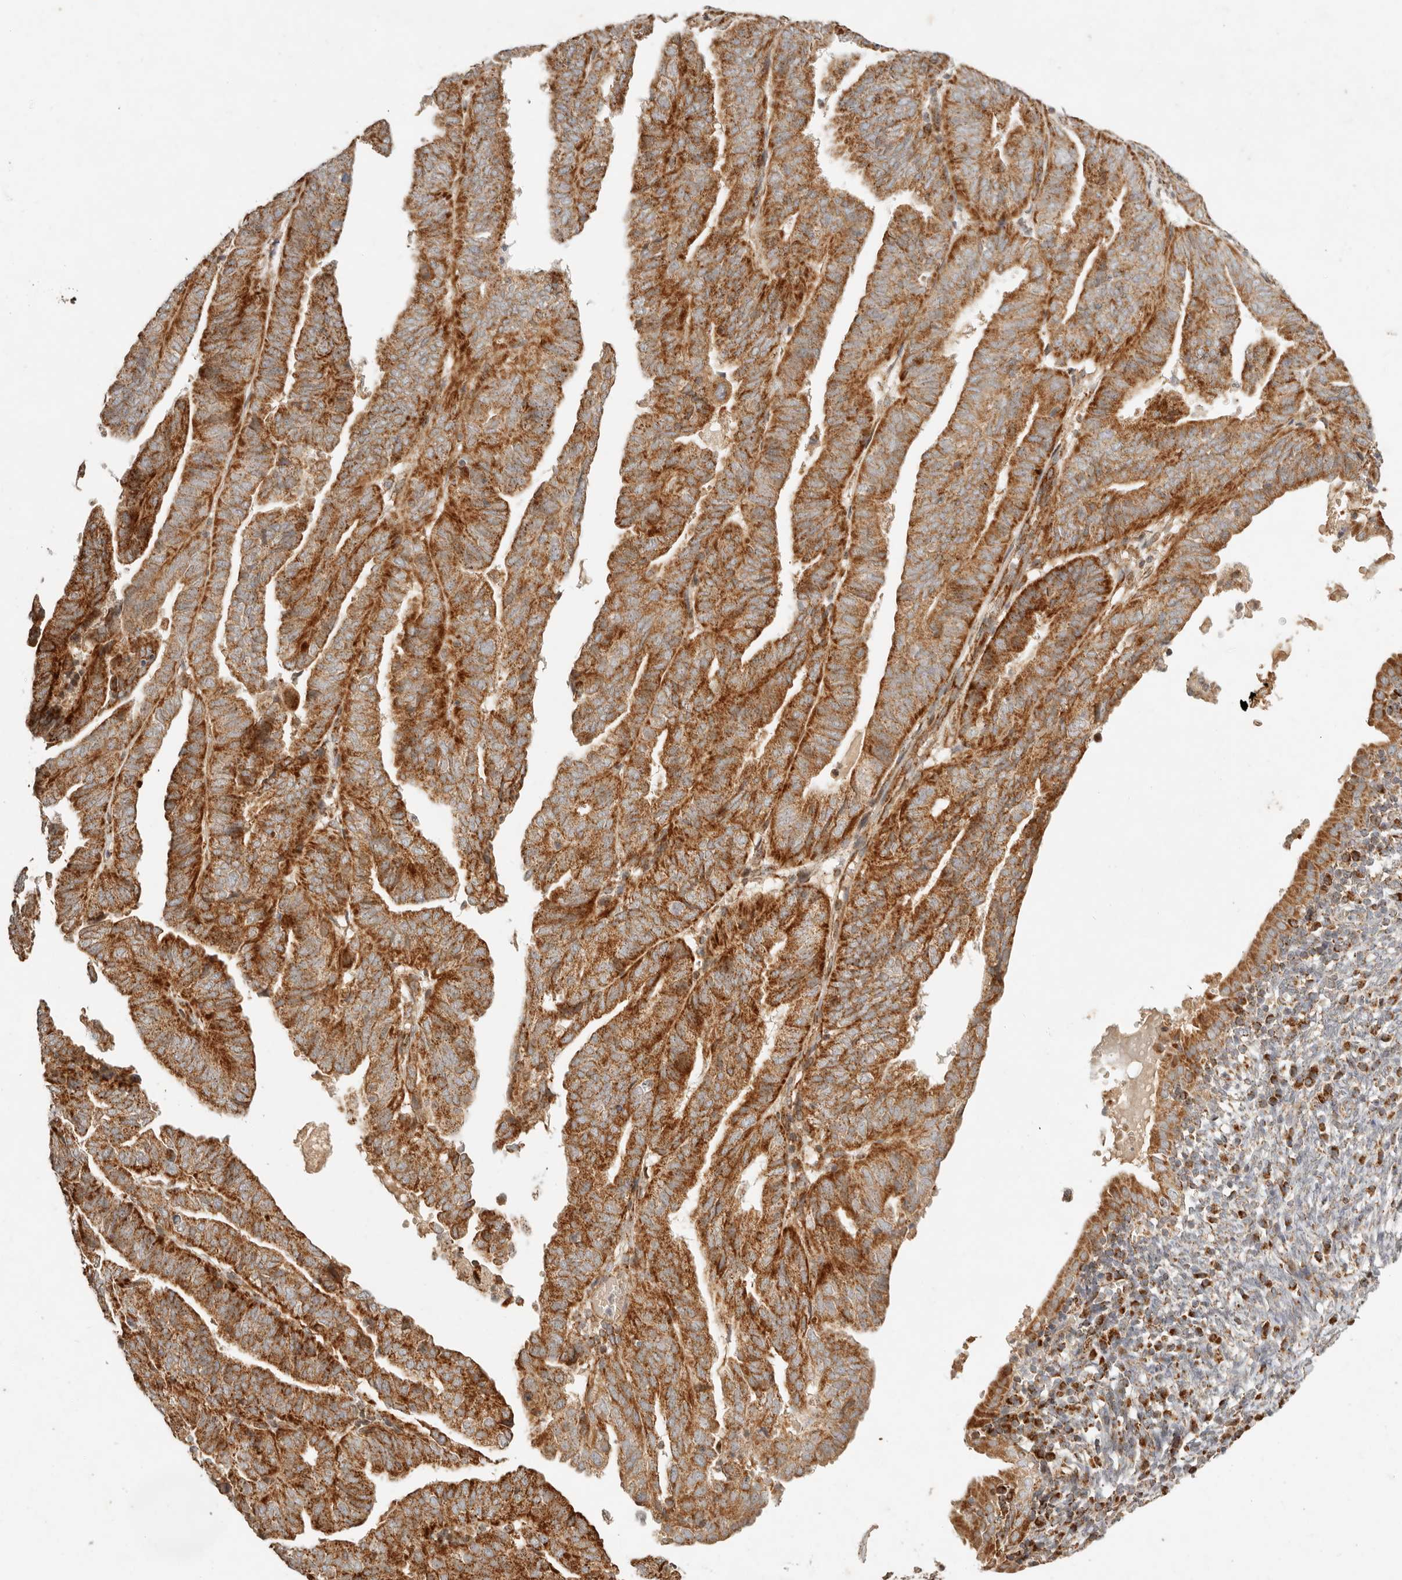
{"staining": {"intensity": "strong", "quantity": ">75%", "location": "cytoplasmic/membranous"}, "tissue": "endometrial cancer", "cell_type": "Tumor cells", "image_type": "cancer", "snomed": [{"axis": "morphology", "description": "Adenocarcinoma, NOS"}, {"axis": "topography", "description": "Uterus"}], "caption": "Endometrial adenocarcinoma stained with a protein marker exhibits strong staining in tumor cells.", "gene": "MRPL55", "patient": {"sex": "female", "age": 77}}